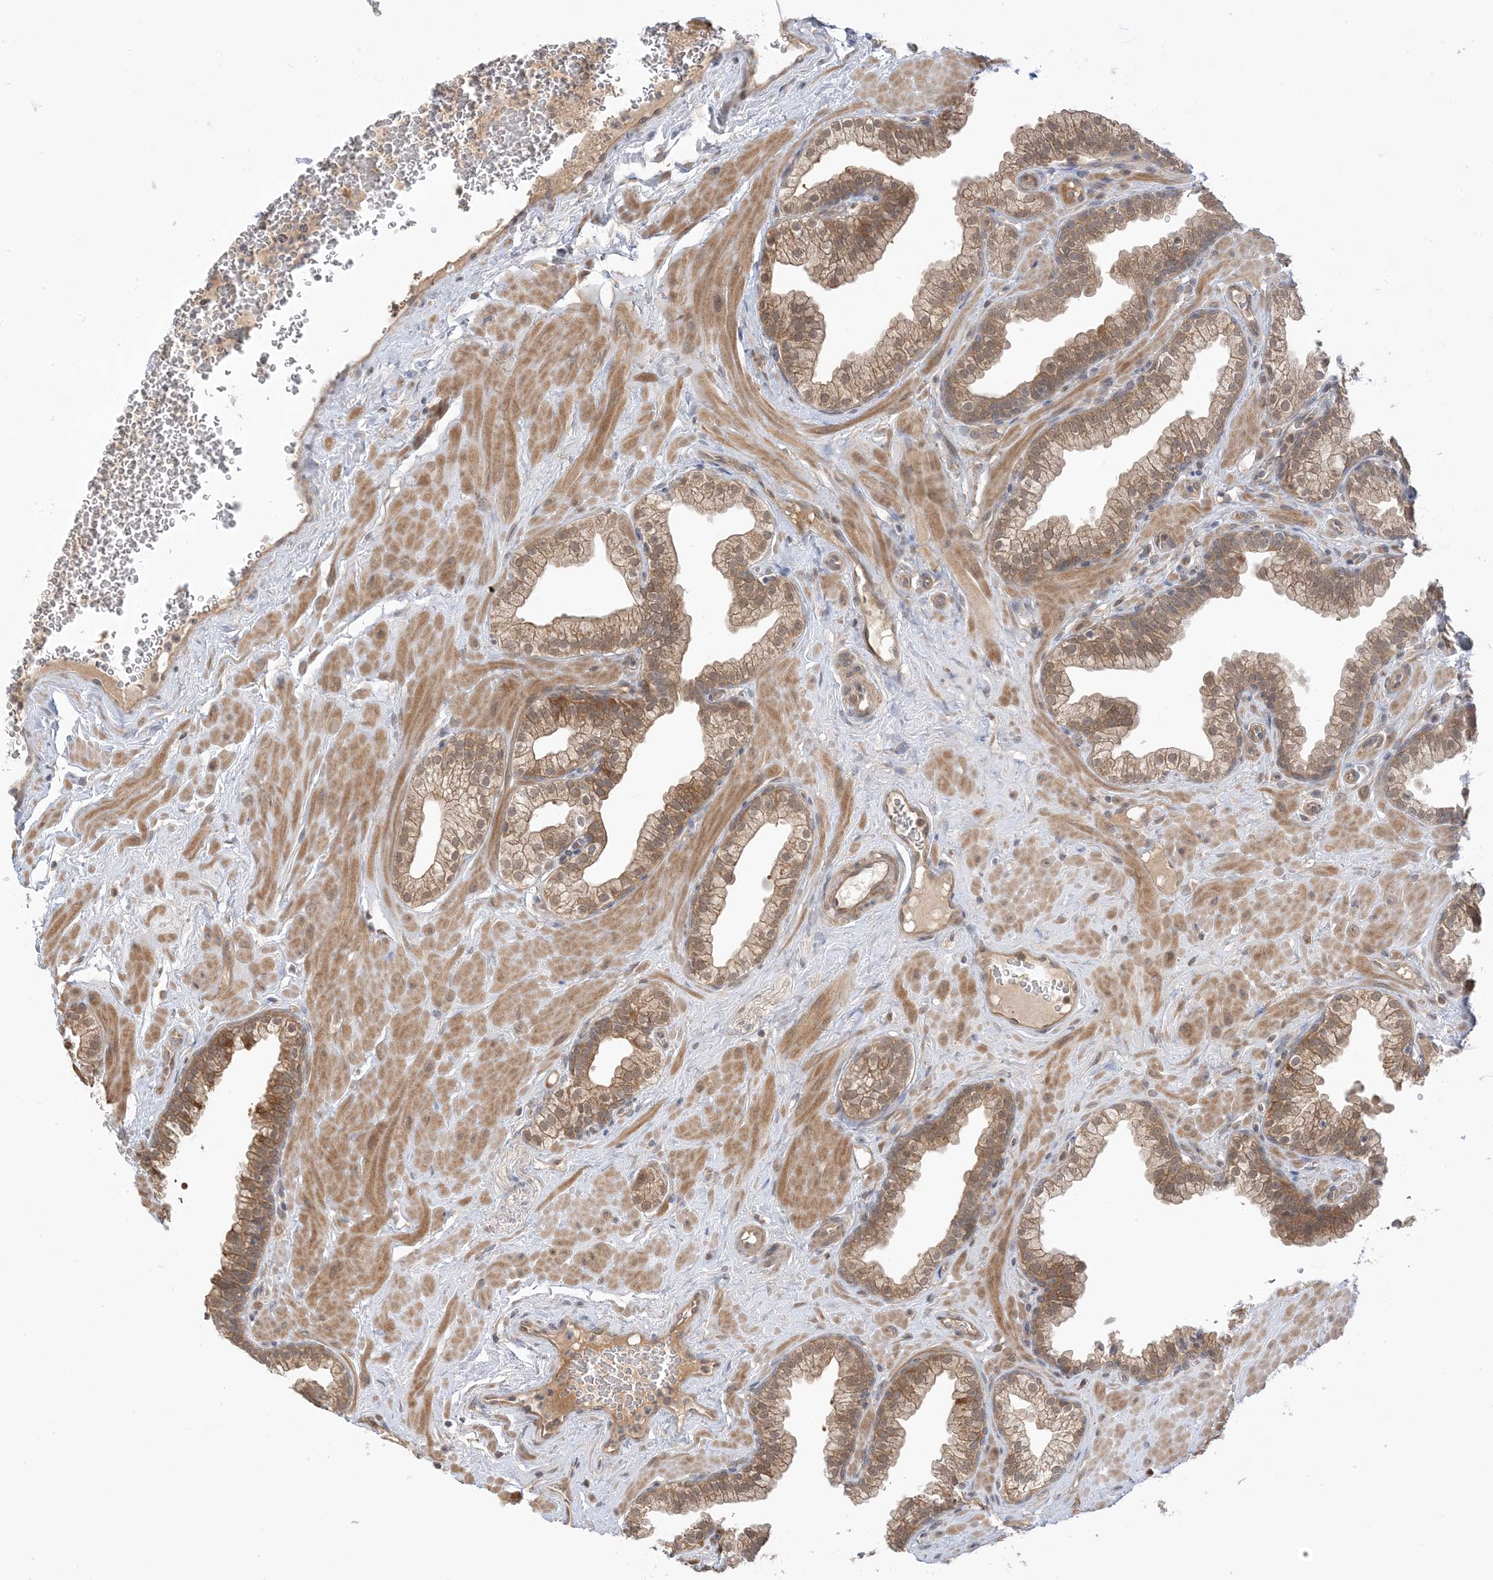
{"staining": {"intensity": "moderate", "quantity": "25%-75%", "location": "cytoplasmic/membranous"}, "tissue": "prostate", "cell_type": "Glandular cells", "image_type": "normal", "snomed": [{"axis": "morphology", "description": "Normal tissue, NOS"}, {"axis": "morphology", "description": "Urothelial carcinoma, Low grade"}, {"axis": "topography", "description": "Urinary bladder"}, {"axis": "topography", "description": "Prostate"}], "caption": "Glandular cells display moderate cytoplasmic/membranous positivity in approximately 25%-75% of cells in benign prostate. (DAB (3,3'-diaminobenzidine) IHC with brightfield microscopy, high magnification).", "gene": "WDR26", "patient": {"sex": "male", "age": 60}}